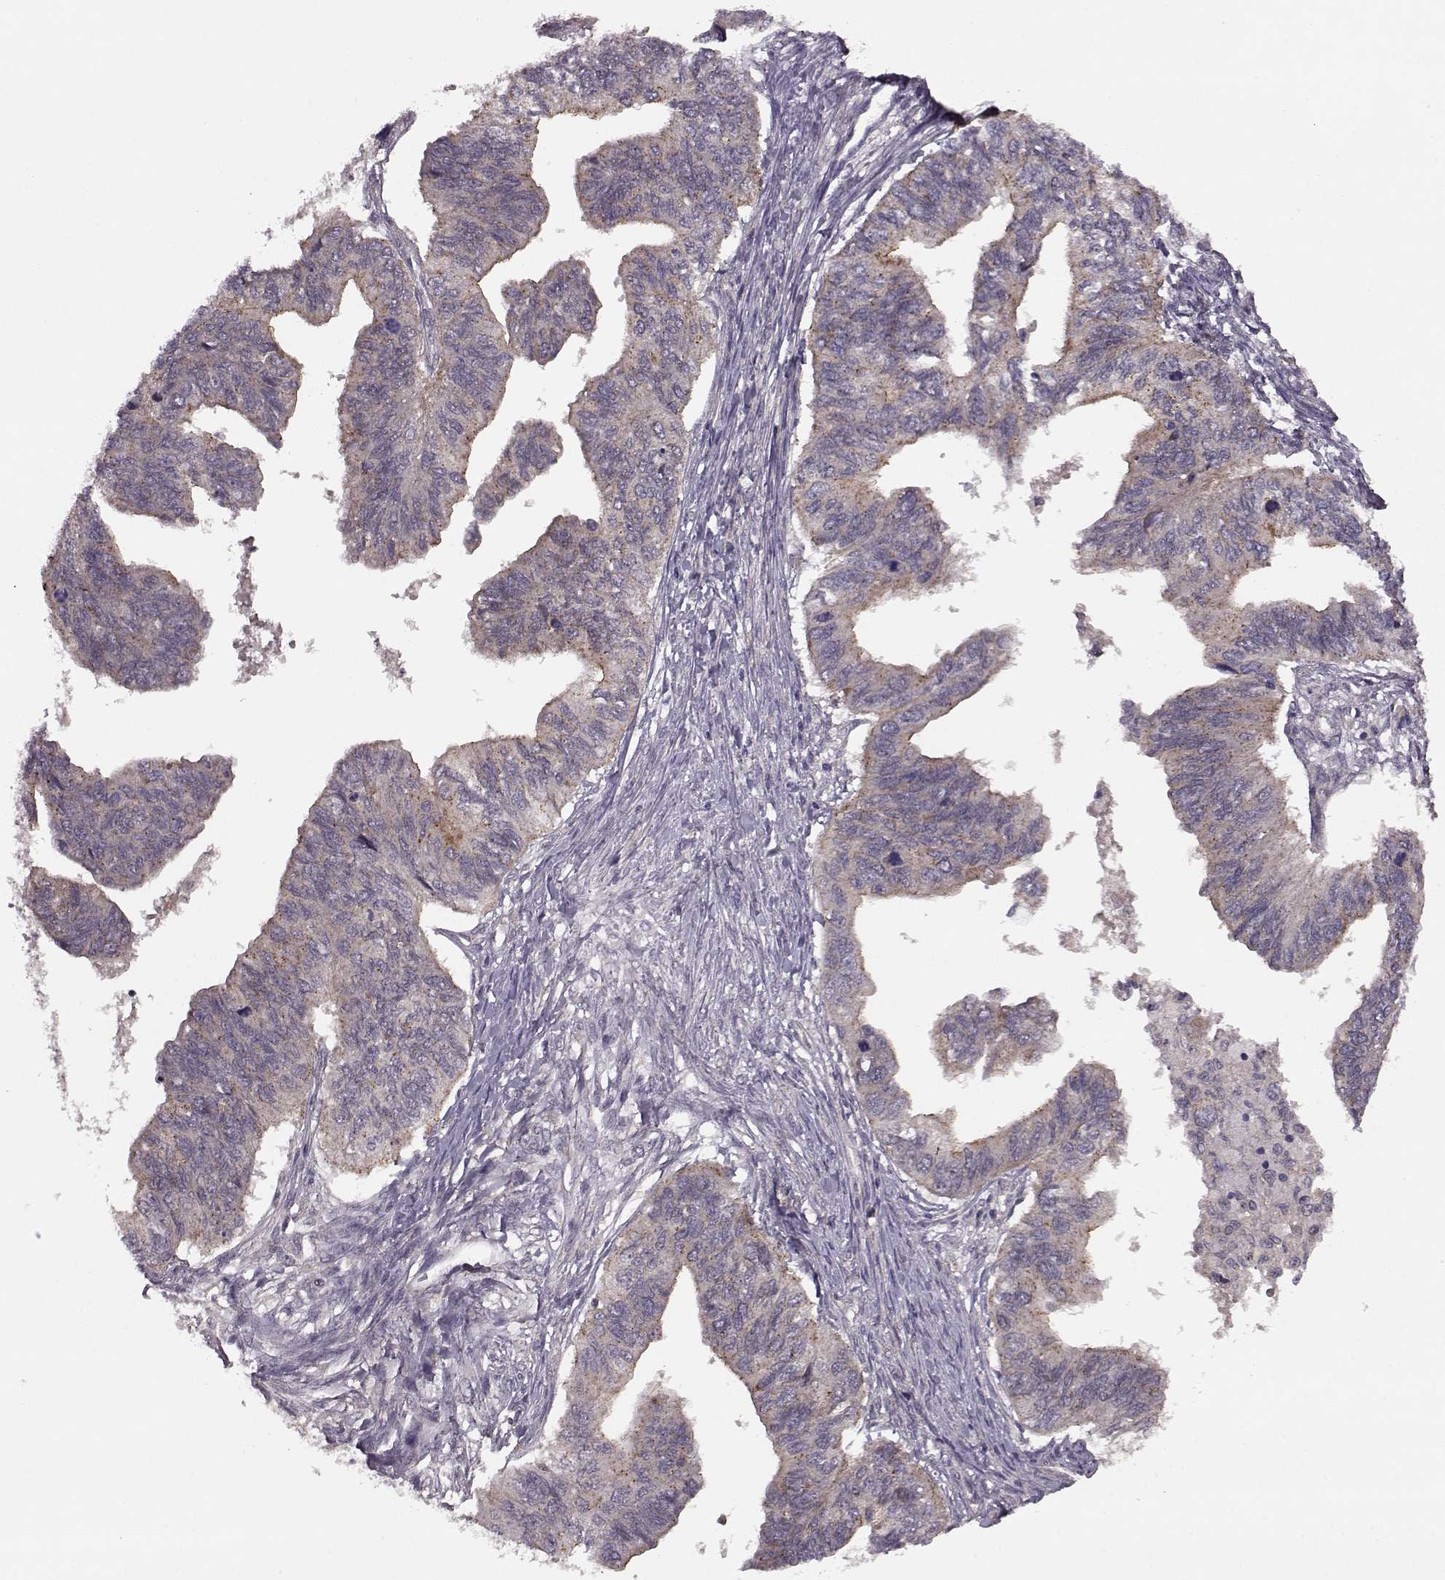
{"staining": {"intensity": "weak", "quantity": ">75%", "location": "cytoplasmic/membranous"}, "tissue": "ovarian cancer", "cell_type": "Tumor cells", "image_type": "cancer", "snomed": [{"axis": "morphology", "description": "Cystadenocarcinoma, mucinous, NOS"}, {"axis": "topography", "description": "Ovary"}], "caption": "This micrograph displays IHC staining of human ovarian cancer, with low weak cytoplasmic/membranous expression in approximately >75% of tumor cells.", "gene": "FNIP2", "patient": {"sex": "female", "age": 76}}